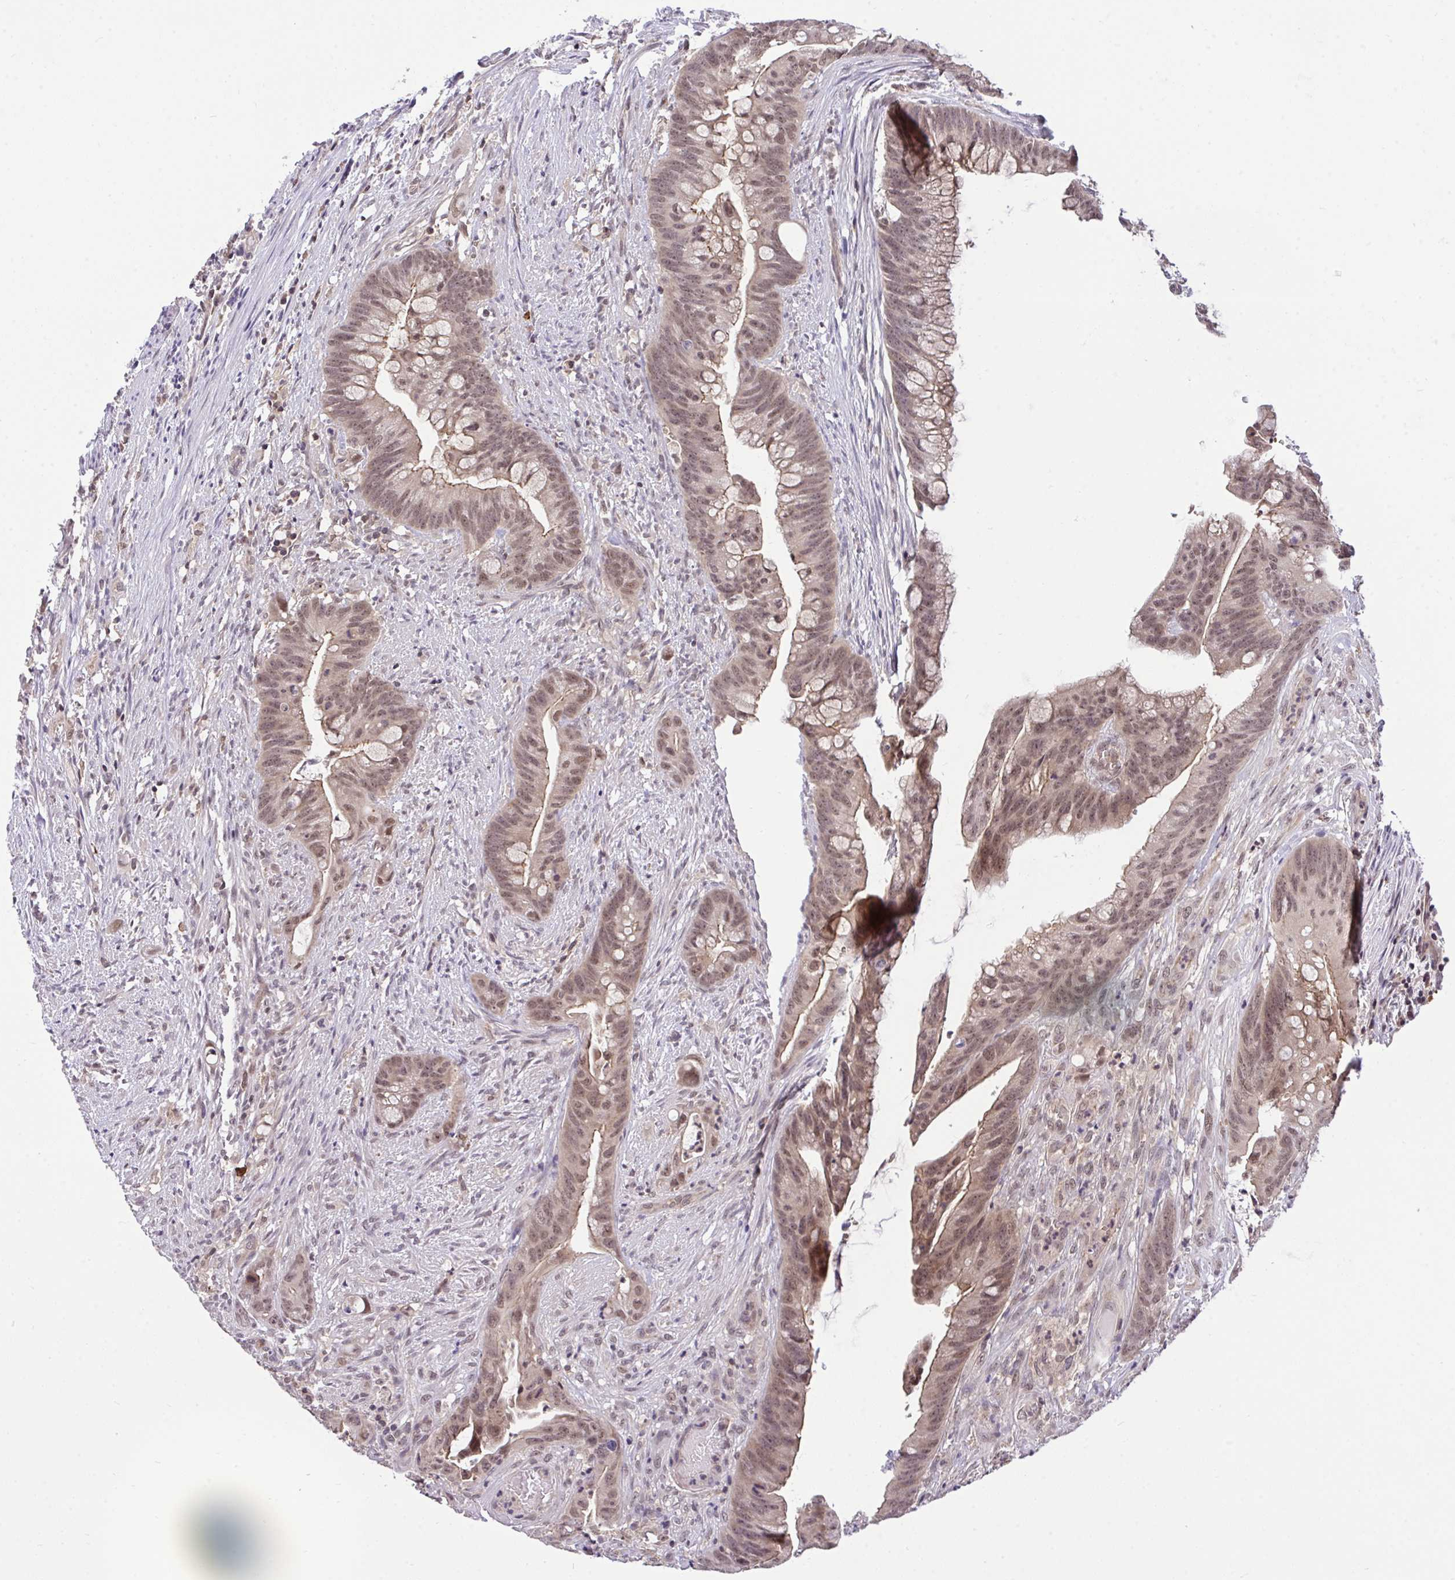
{"staining": {"intensity": "weak", "quantity": ">75%", "location": "nuclear"}, "tissue": "colorectal cancer", "cell_type": "Tumor cells", "image_type": "cancer", "snomed": [{"axis": "morphology", "description": "Adenocarcinoma, NOS"}, {"axis": "topography", "description": "Colon"}], "caption": "Adenocarcinoma (colorectal) stained for a protein (brown) displays weak nuclear positive positivity in approximately >75% of tumor cells.", "gene": "PPP1CA", "patient": {"sex": "male", "age": 62}}